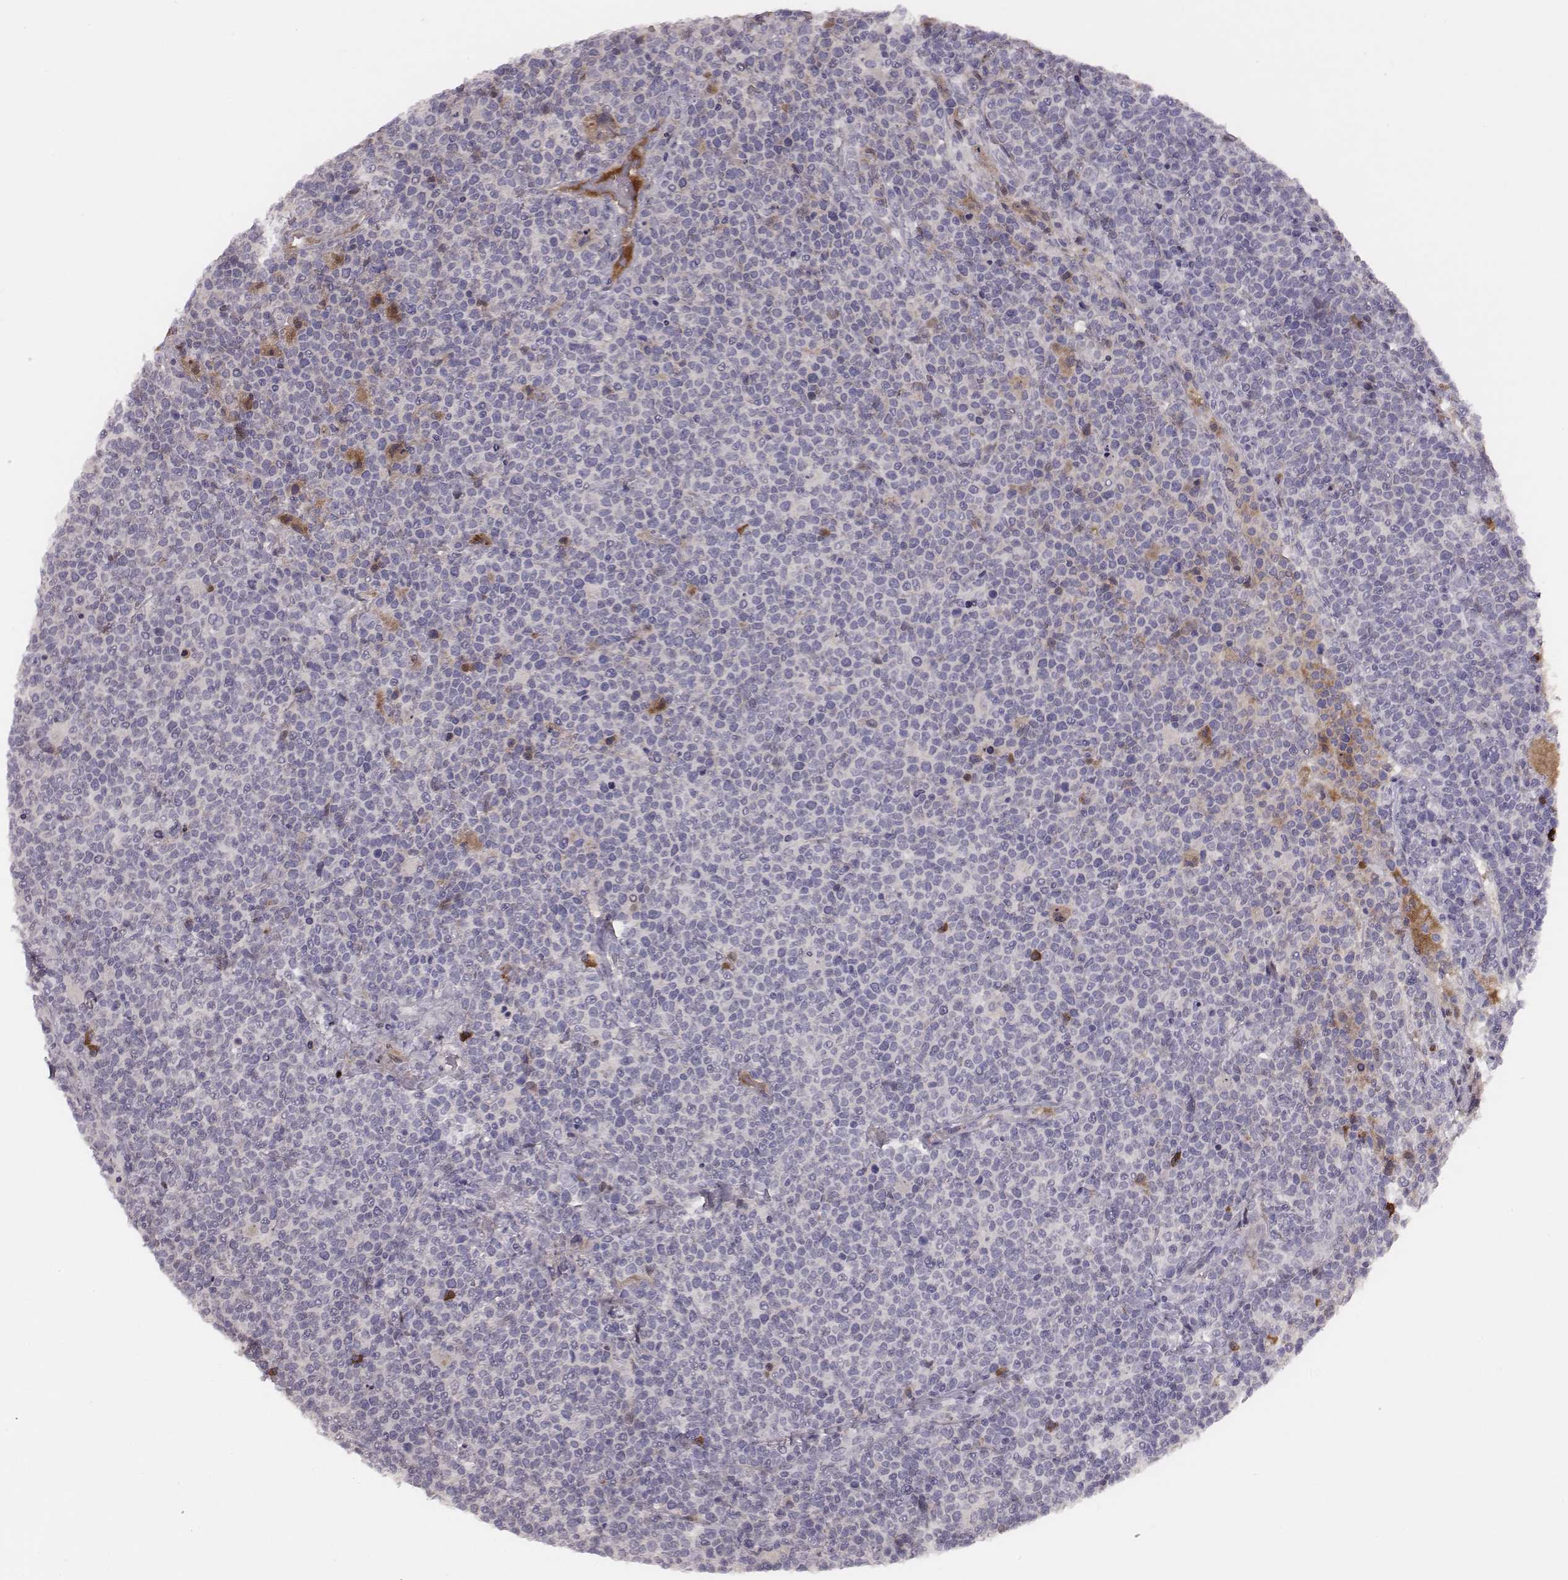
{"staining": {"intensity": "negative", "quantity": "none", "location": "none"}, "tissue": "lymphoma", "cell_type": "Tumor cells", "image_type": "cancer", "snomed": [{"axis": "morphology", "description": "Malignant lymphoma, non-Hodgkin's type, High grade"}, {"axis": "topography", "description": "Lymph node"}], "caption": "The immunohistochemistry (IHC) histopathology image has no significant staining in tumor cells of high-grade malignant lymphoma, non-Hodgkin's type tissue.", "gene": "SLC22A6", "patient": {"sex": "male", "age": 61}}